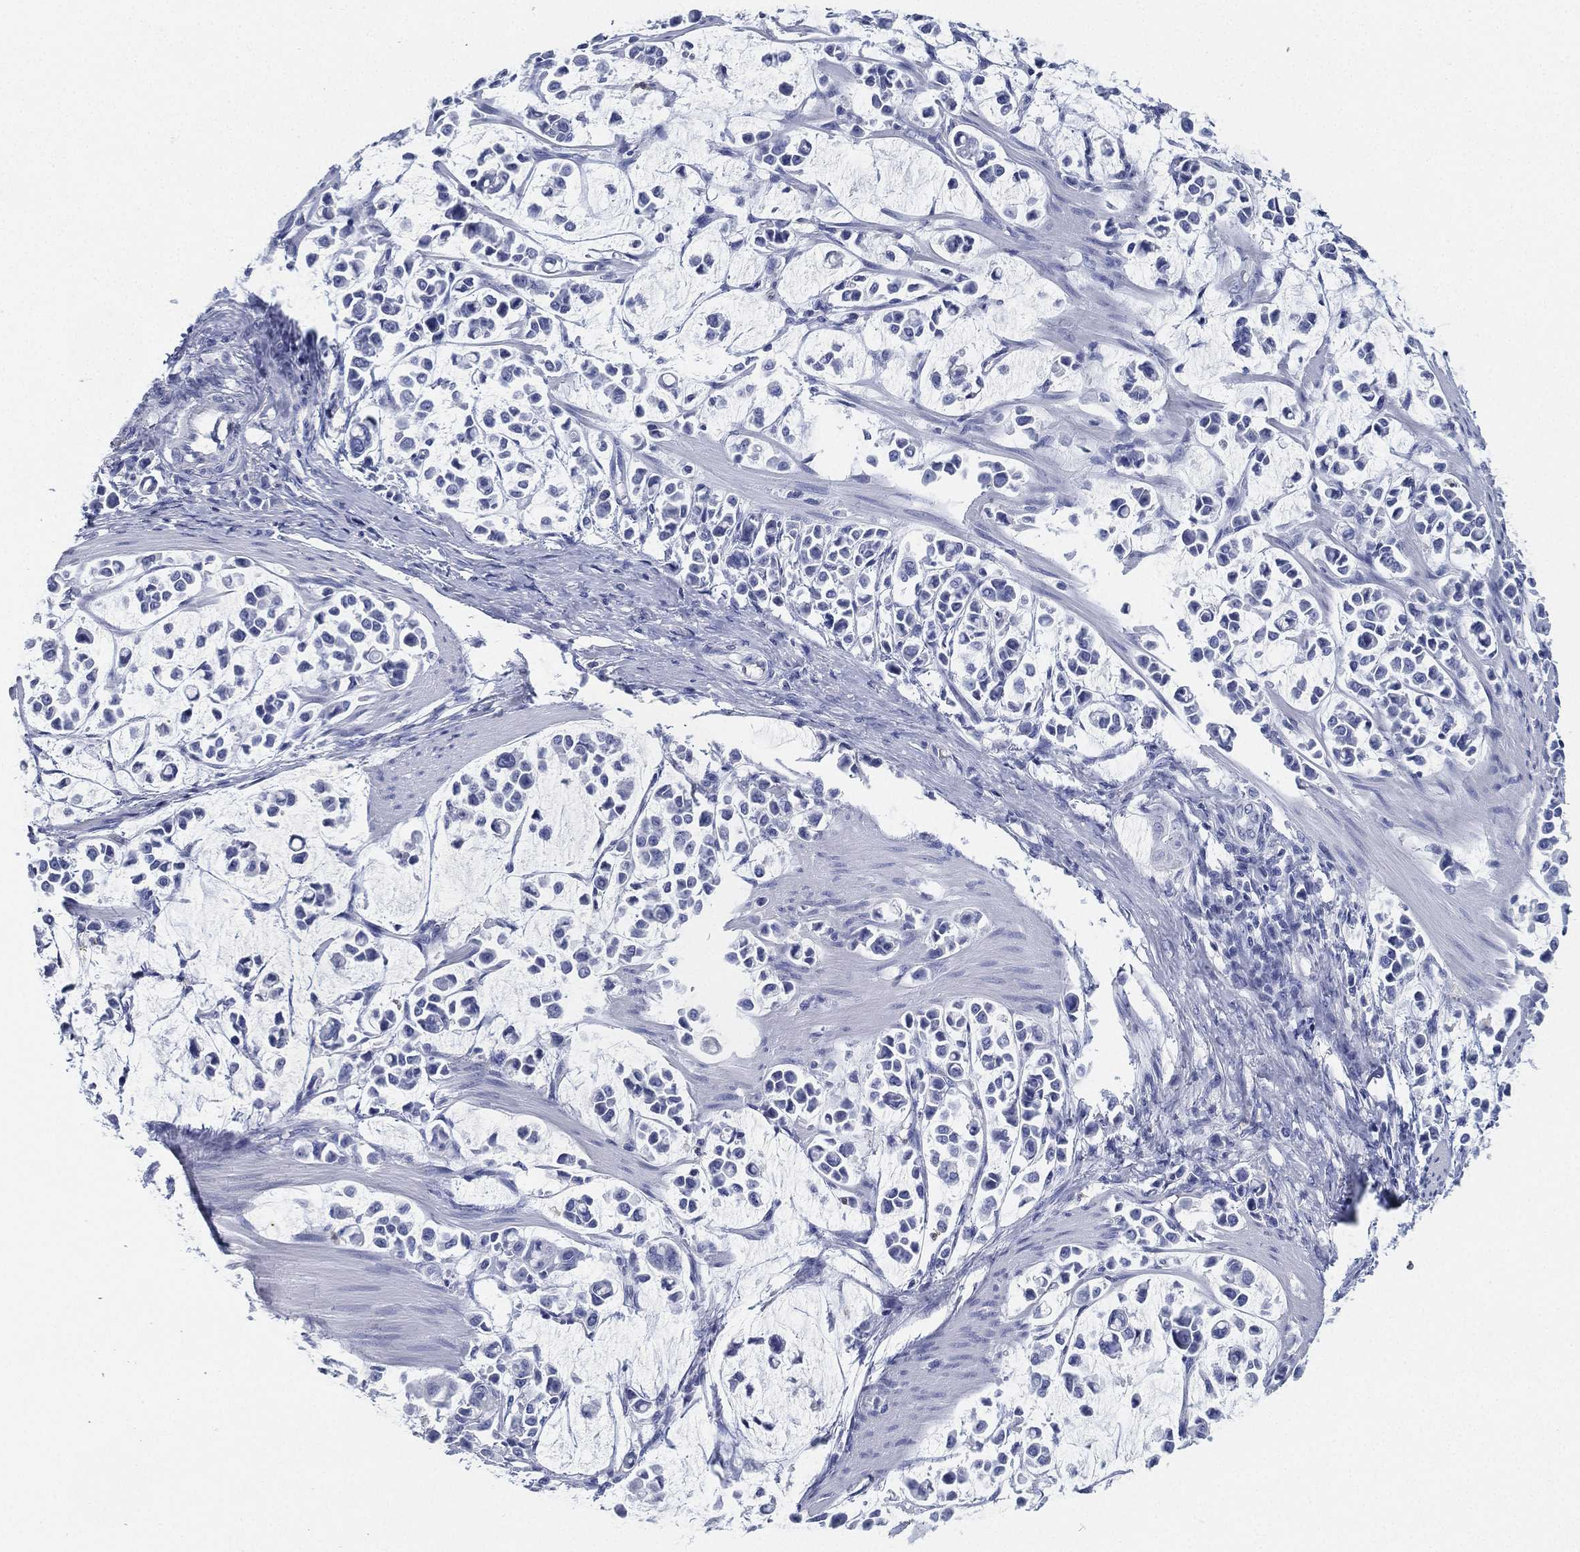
{"staining": {"intensity": "negative", "quantity": "none", "location": "none"}, "tissue": "stomach cancer", "cell_type": "Tumor cells", "image_type": "cancer", "snomed": [{"axis": "morphology", "description": "Adenocarcinoma, NOS"}, {"axis": "topography", "description": "Stomach"}], "caption": "Immunohistochemical staining of human stomach cancer (adenocarcinoma) reveals no significant positivity in tumor cells.", "gene": "DEFB121", "patient": {"sex": "male", "age": 82}}